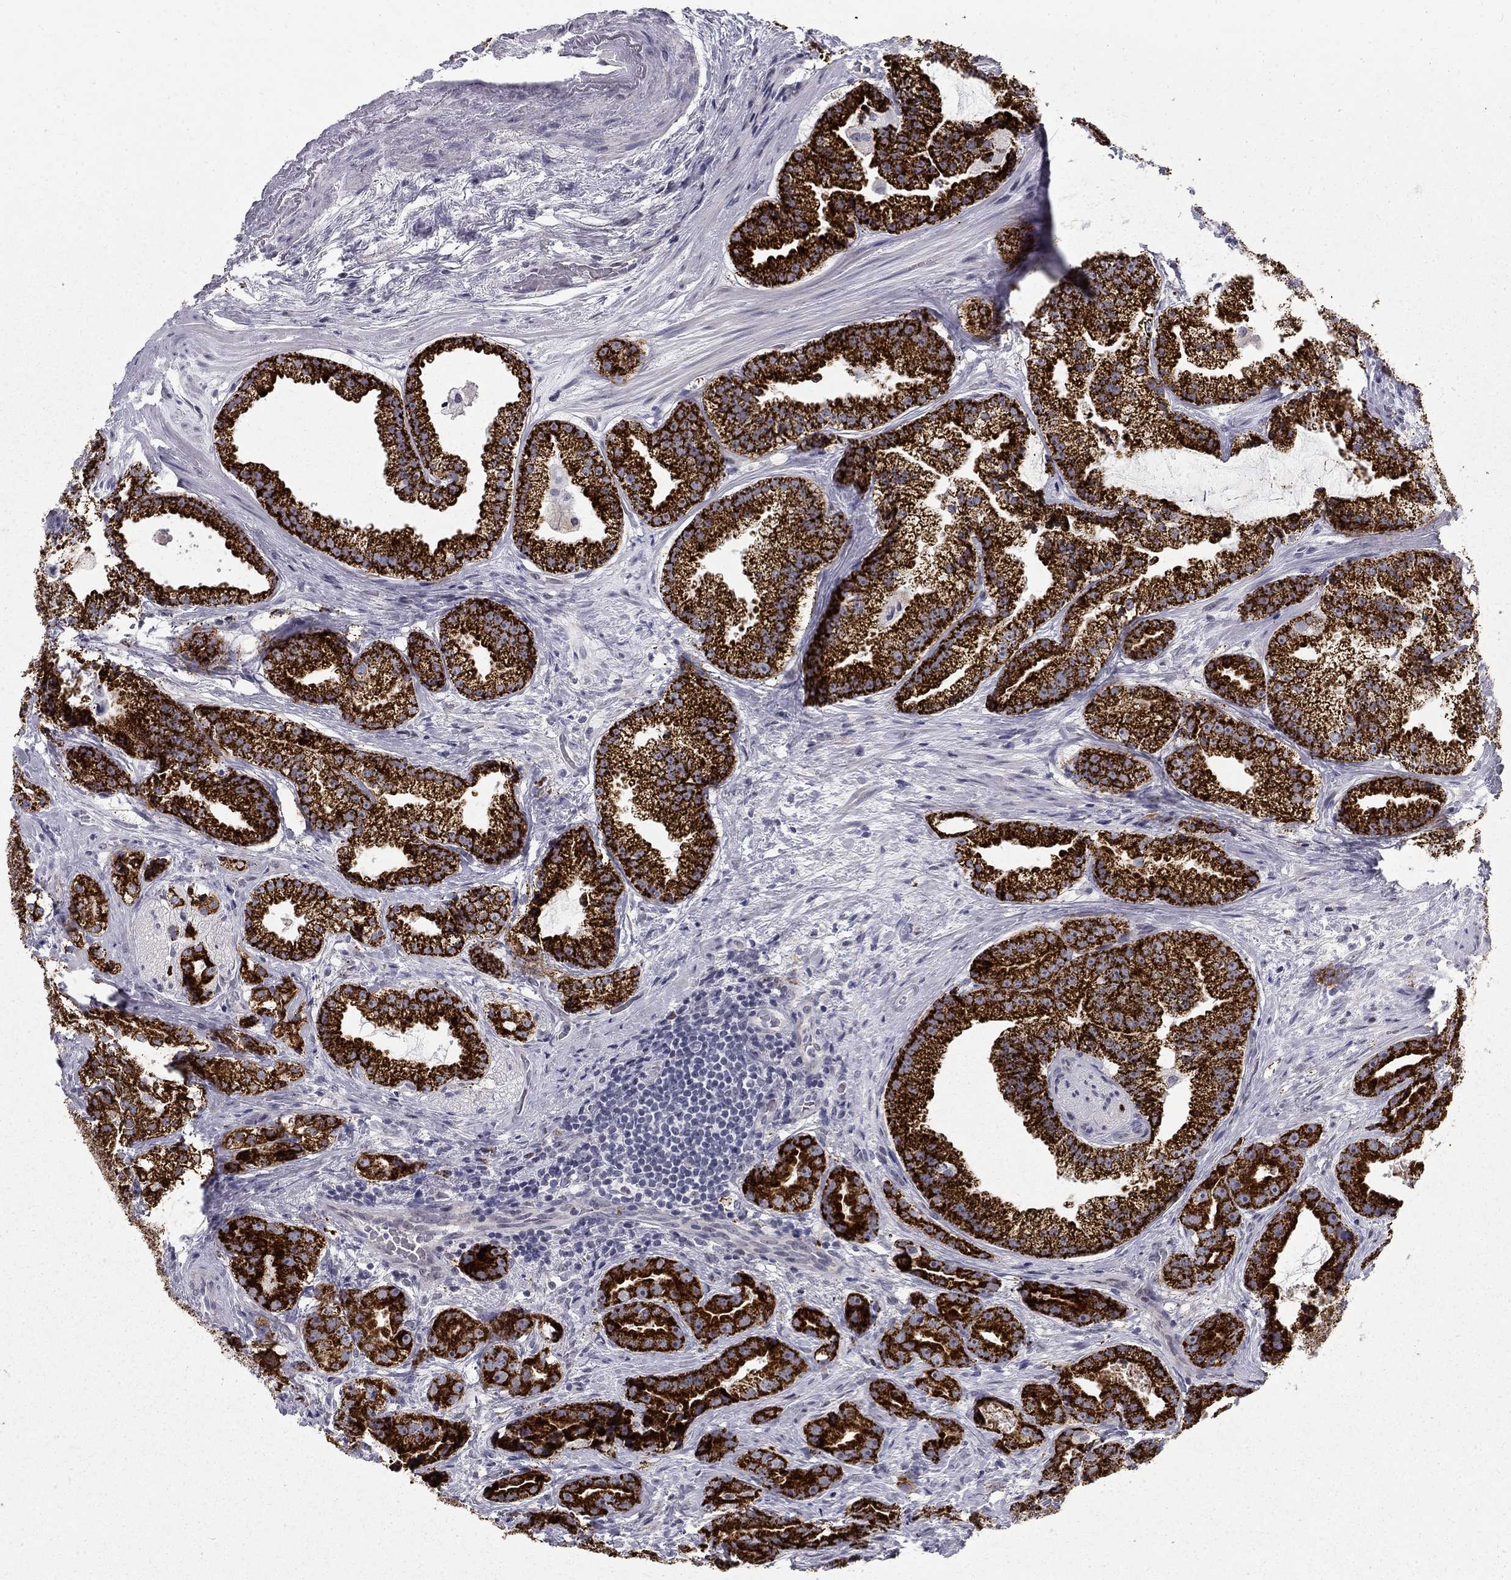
{"staining": {"intensity": "strong", "quantity": ">75%", "location": "cytoplasmic/membranous"}, "tissue": "prostate cancer", "cell_type": "Tumor cells", "image_type": "cancer", "snomed": [{"axis": "morphology", "description": "Adenocarcinoma, NOS"}, {"axis": "morphology", "description": "Adenocarcinoma, High grade"}, {"axis": "topography", "description": "Prostate"}], "caption": "Immunohistochemistry (IHC) (DAB (3,3'-diaminobenzidine)) staining of prostate cancer reveals strong cytoplasmic/membranous protein staining in about >75% of tumor cells.", "gene": "CLIC6", "patient": {"sex": "male", "age": 64}}